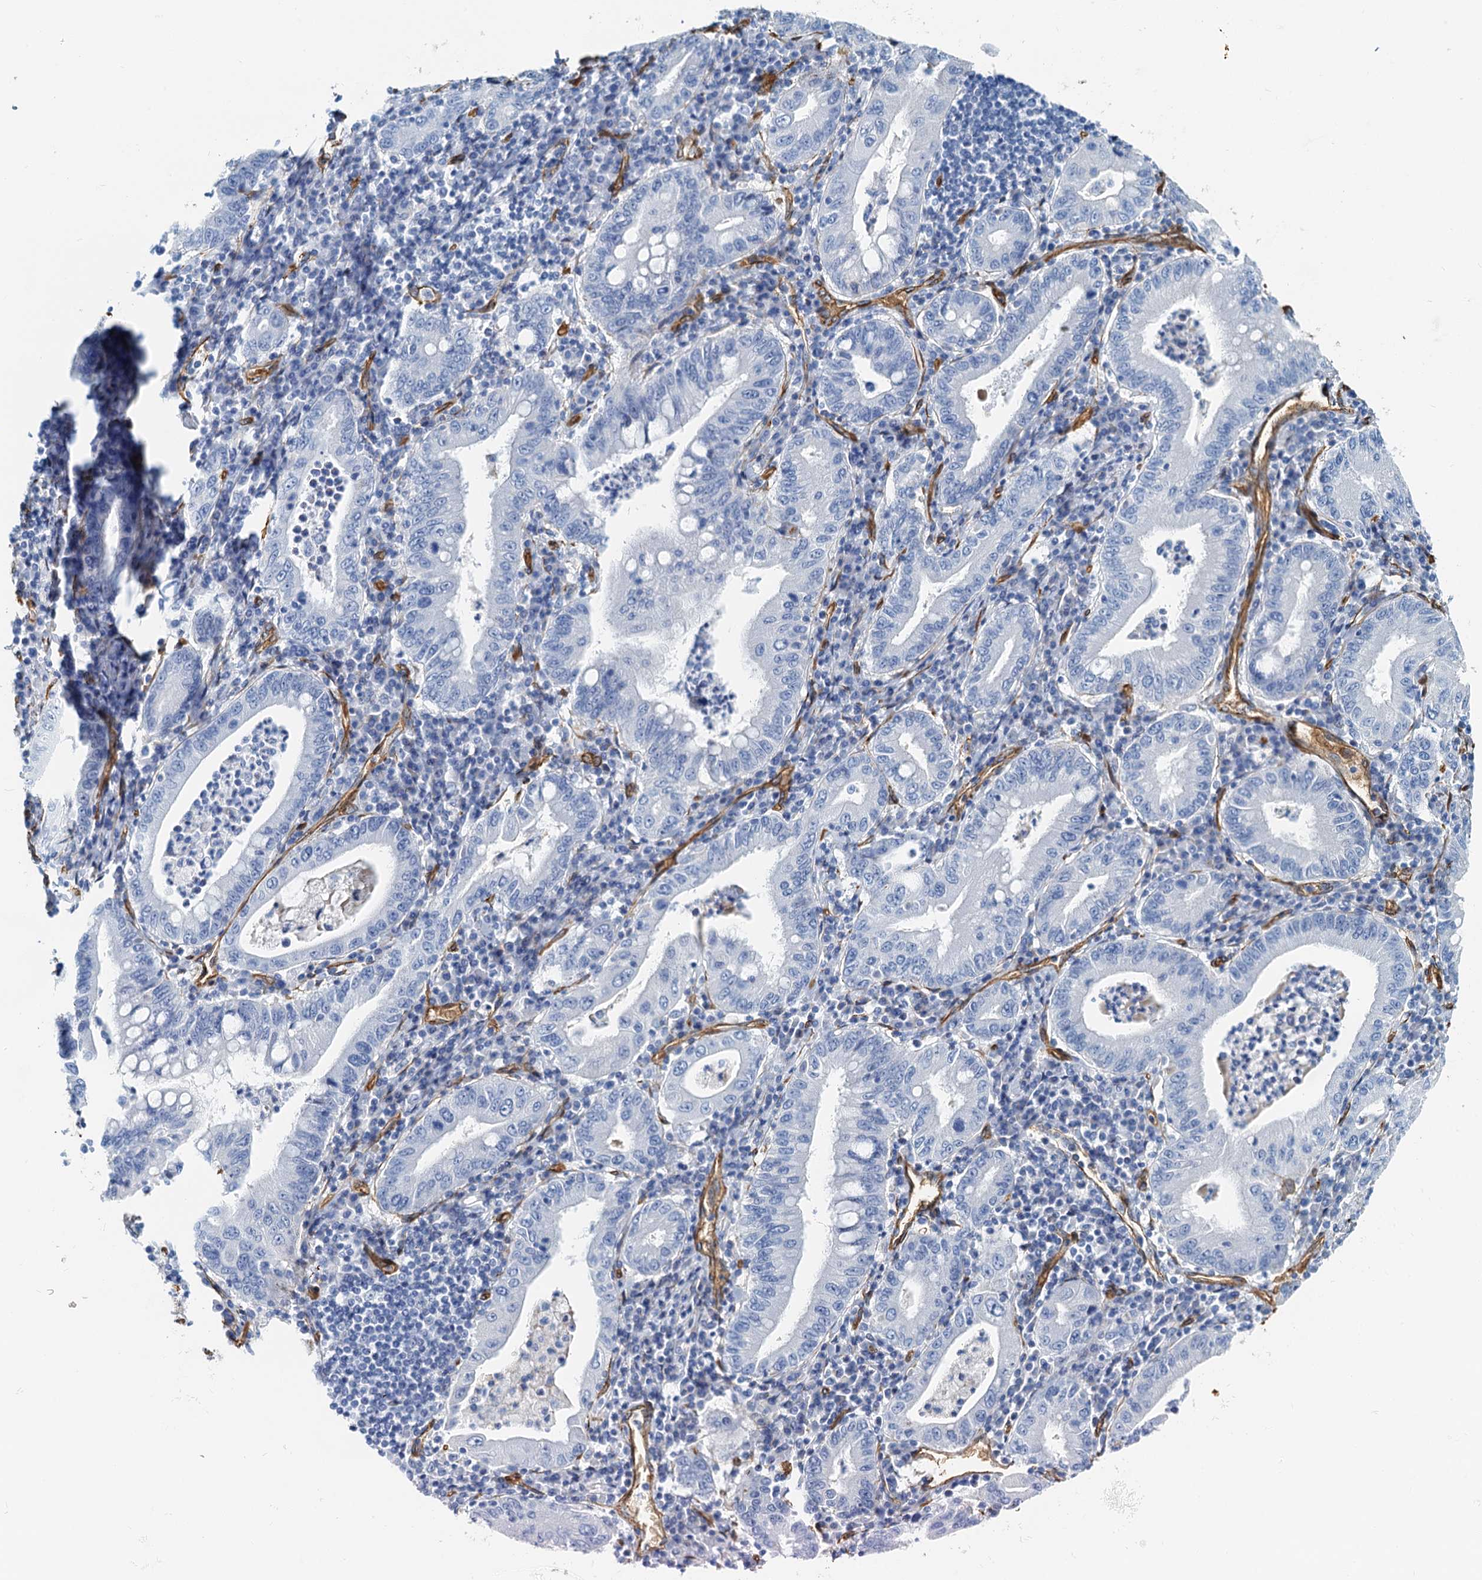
{"staining": {"intensity": "negative", "quantity": "none", "location": "none"}, "tissue": "stomach cancer", "cell_type": "Tumor cells", "image_type": "cancer", "snomed": [{"axis": "morphology", "description": "Normal tissue, NOS"}, {"axis": "morphology", "description": "Adenocarcinoma, NOS"}, {"axis": "topography", "description": "Esophagus"}, {"axis": "topography", "description": "Stomach, upper"}, {"axis": "topography", "description": "Peripheral nerve tissue"}], "caption": "Image shows no protein staining in tumor cells of stomach adenocarcinoma tissue.", "gene": "DGKG", "patient": {"sex": "male", "age": 62}}